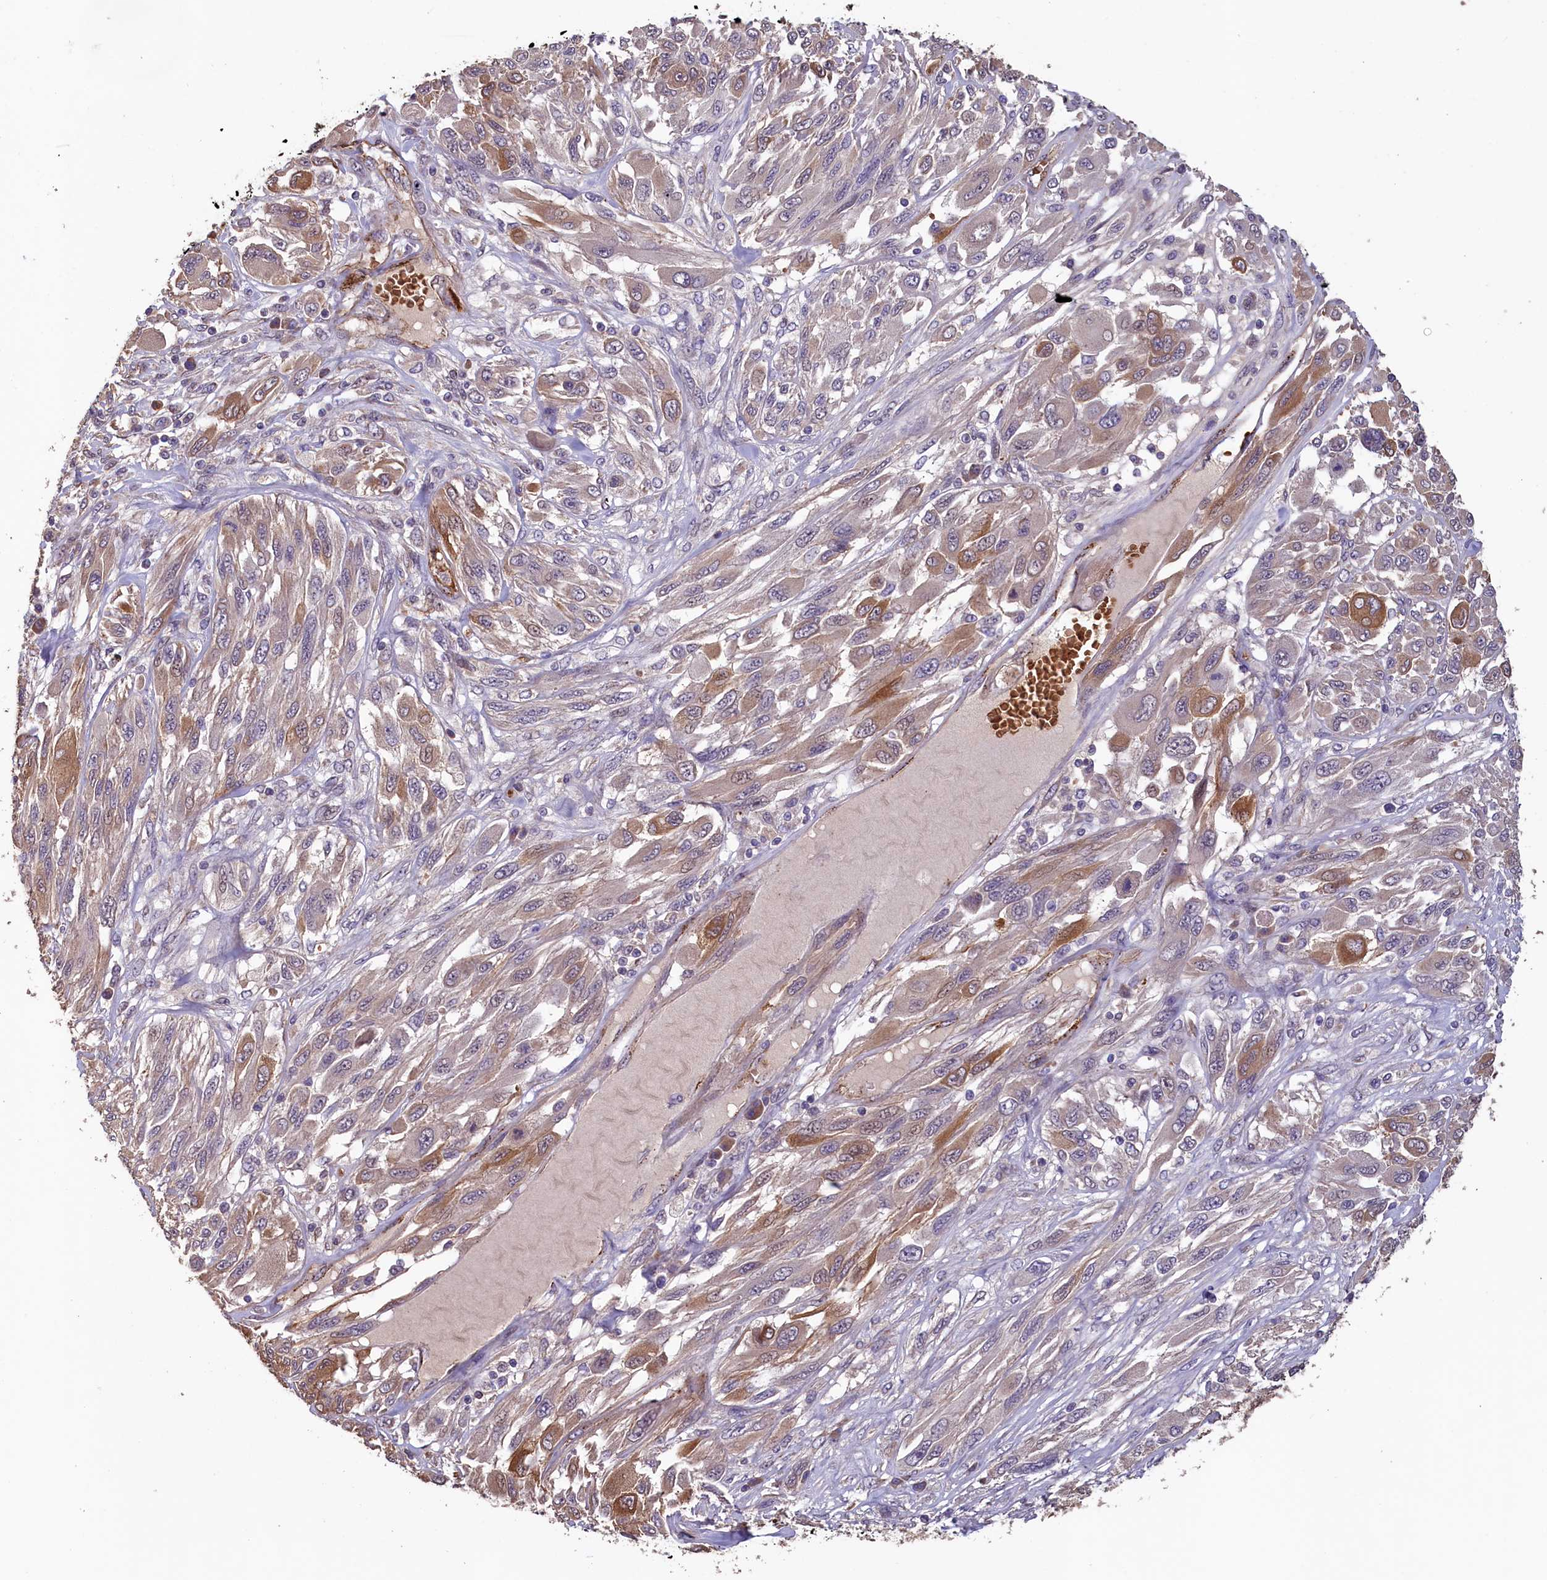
{"staining": {"intensity": "moderate", "quantity": "25%-75%", "location": "cytoplasmic/membranous"}, "tissue": "melanoma", "cell_type": "Tumor cells", "image_type": "cancer", "snomed": [{"axis": "morphology", "description": "Malignant melanoma, NOS"}, {"axis": "topography", "description": "Skin"}], "caption": "The photomicrograph shows staining of melanoma, revealing moderate cytoplasmic/membranous protein expression (brown color) within tumor cells.", "gene": "ACSBG1", "patient": {"sex": "female", "age": 91}}